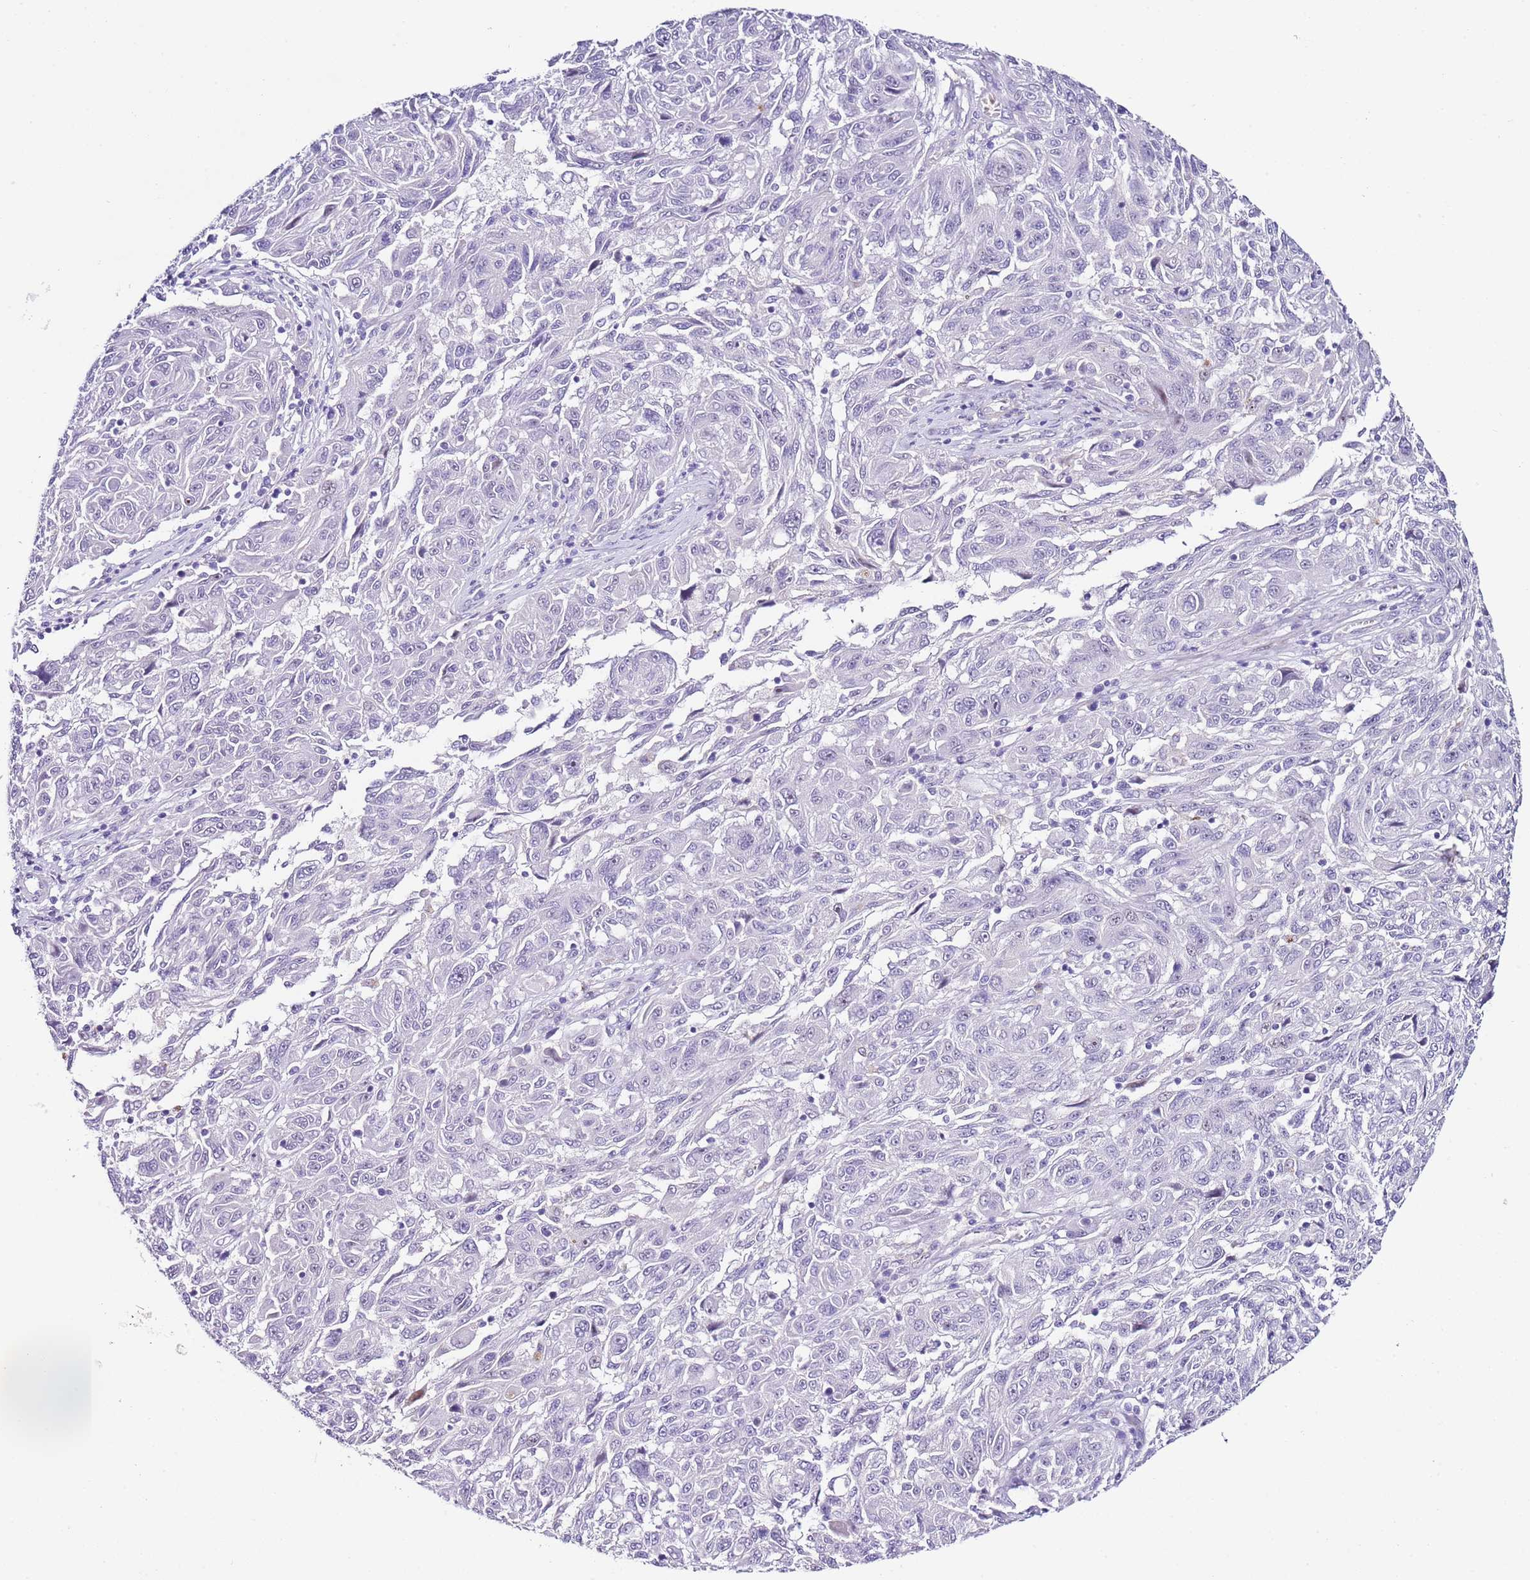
{"staining": {"intensity": "negative", "quantity": "none", "location": "none"}, "tissue": "melanoma", "cell_type": "Tumor cells", "image_type": "cancer", "snomed": [{"axis": "morphology", "description": "Malignant melanoma, NOS"}, {"axis": "topography", "description": "Skin"}], "caption": "IHC histopathology image of human malignant melanoma stained for a protein (brown), which demonstrates no expression in tumor cells.", "gene": "HGD", "patient": {"sex": "male", "age": 53}}